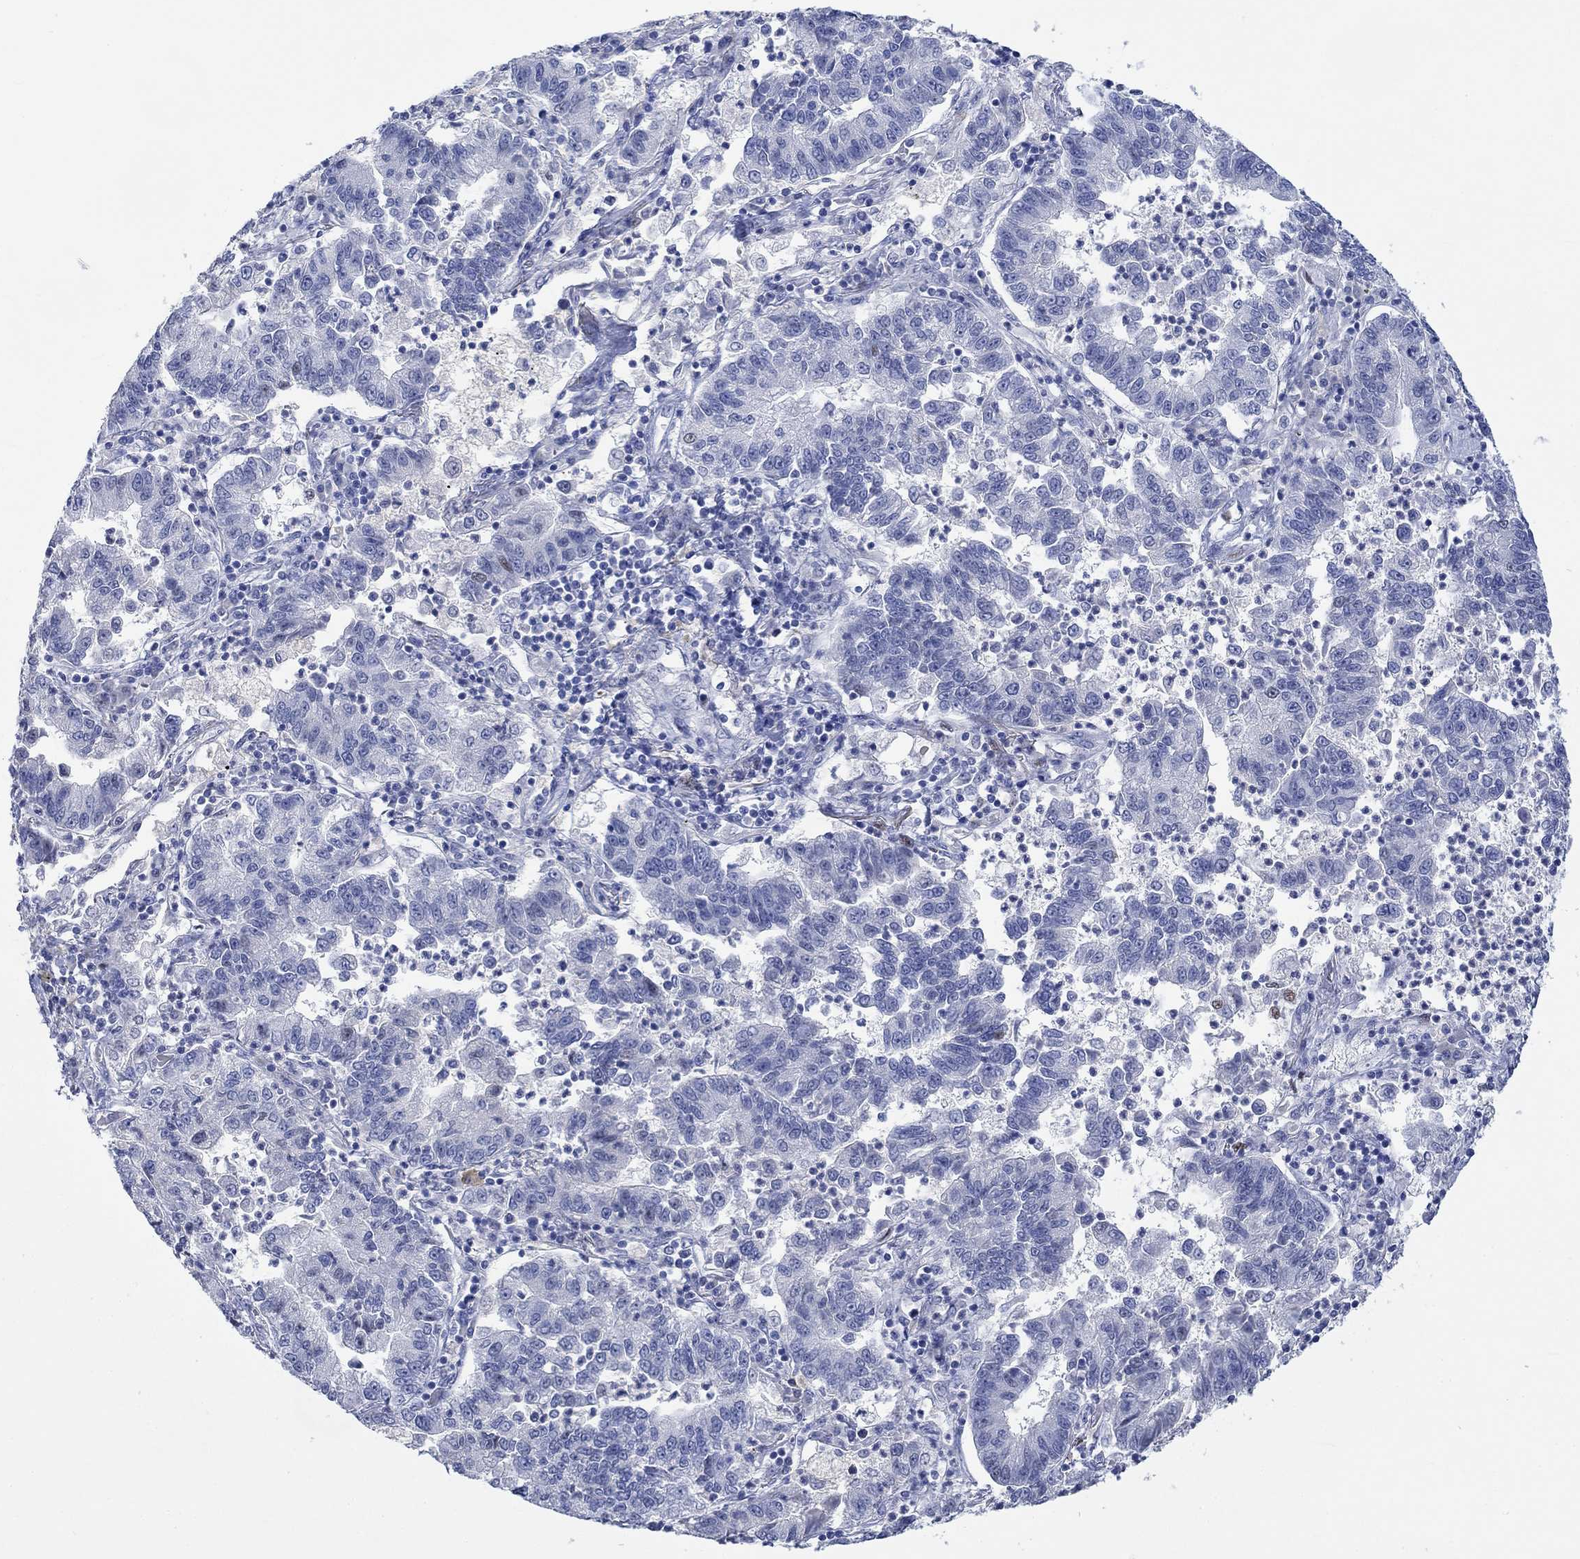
{"staining": {"intensity": "negative", "quantity": "none", "location": "none"}, "tissue": "lung cancer", "cell_type": "Tumor cells", "image_type": "cancer", "snomed": [{"axis": "morphology", "description": "Adenocarcinoma, NOS"}, {"axis": "topography", "description": "Lung"}], "caption": "The image displays no staining of tumor cells in lung cancer (adenocarcinoma).", "gene": "DLK1", "patient": {"sex": "female", "age": 57}}